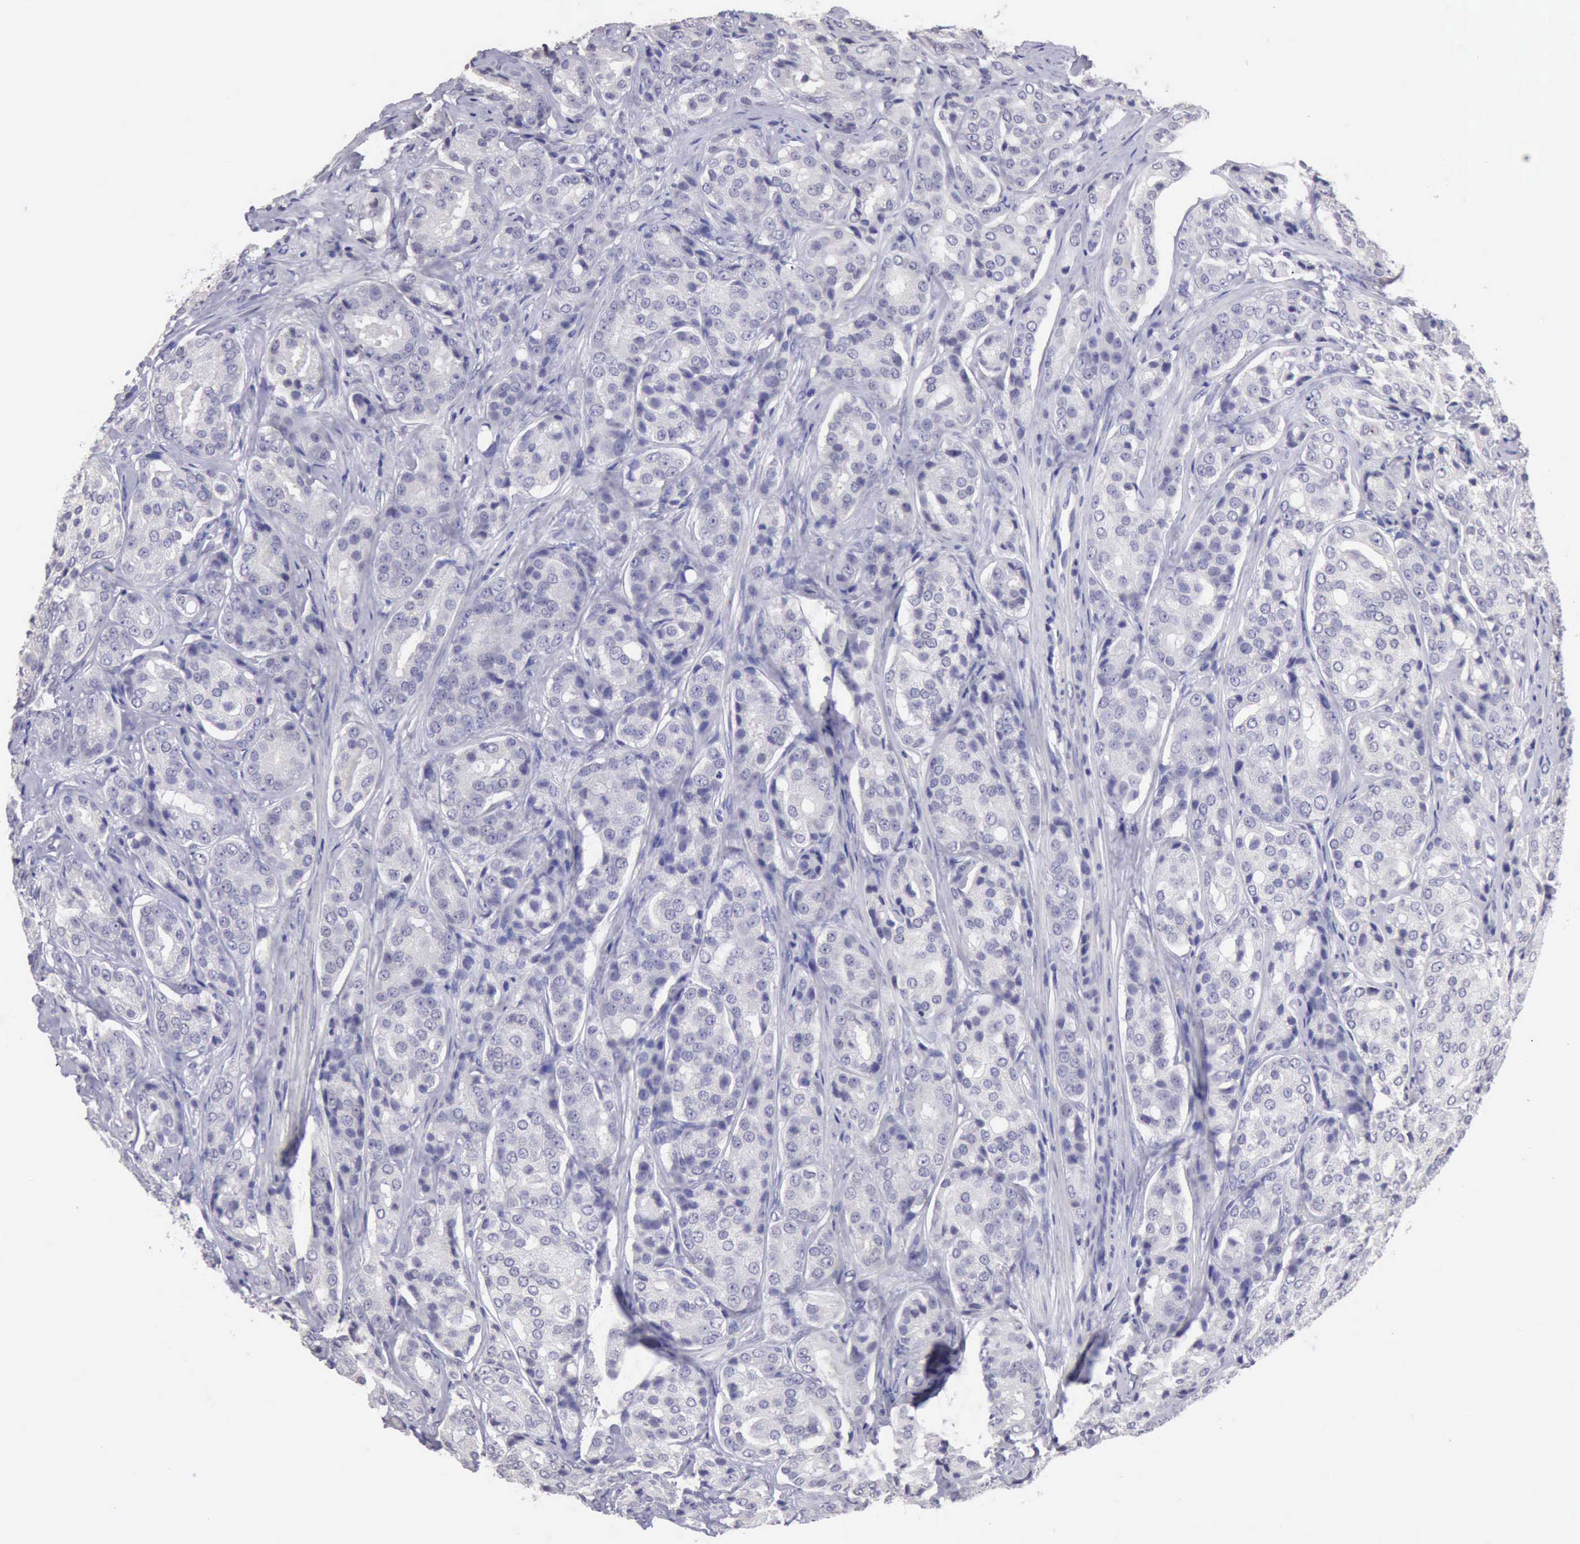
{"staining": {"intensity": "negative", "quantity": "none", "location": "none"}, "tissue": "prostate cancer", "cell_type": "Tumor cells", "image_type": "cancer", "snomed": [{"axis": "morphology", "description": "Adenocarcinoma, High grade"}, {"axis": "topography", "description": "Prostate"}], "caption": "Tumor cells show no significant positivity in prostate cancer.", "gene": "KCND1", "patient": {"sex": "male", "age": 64}}